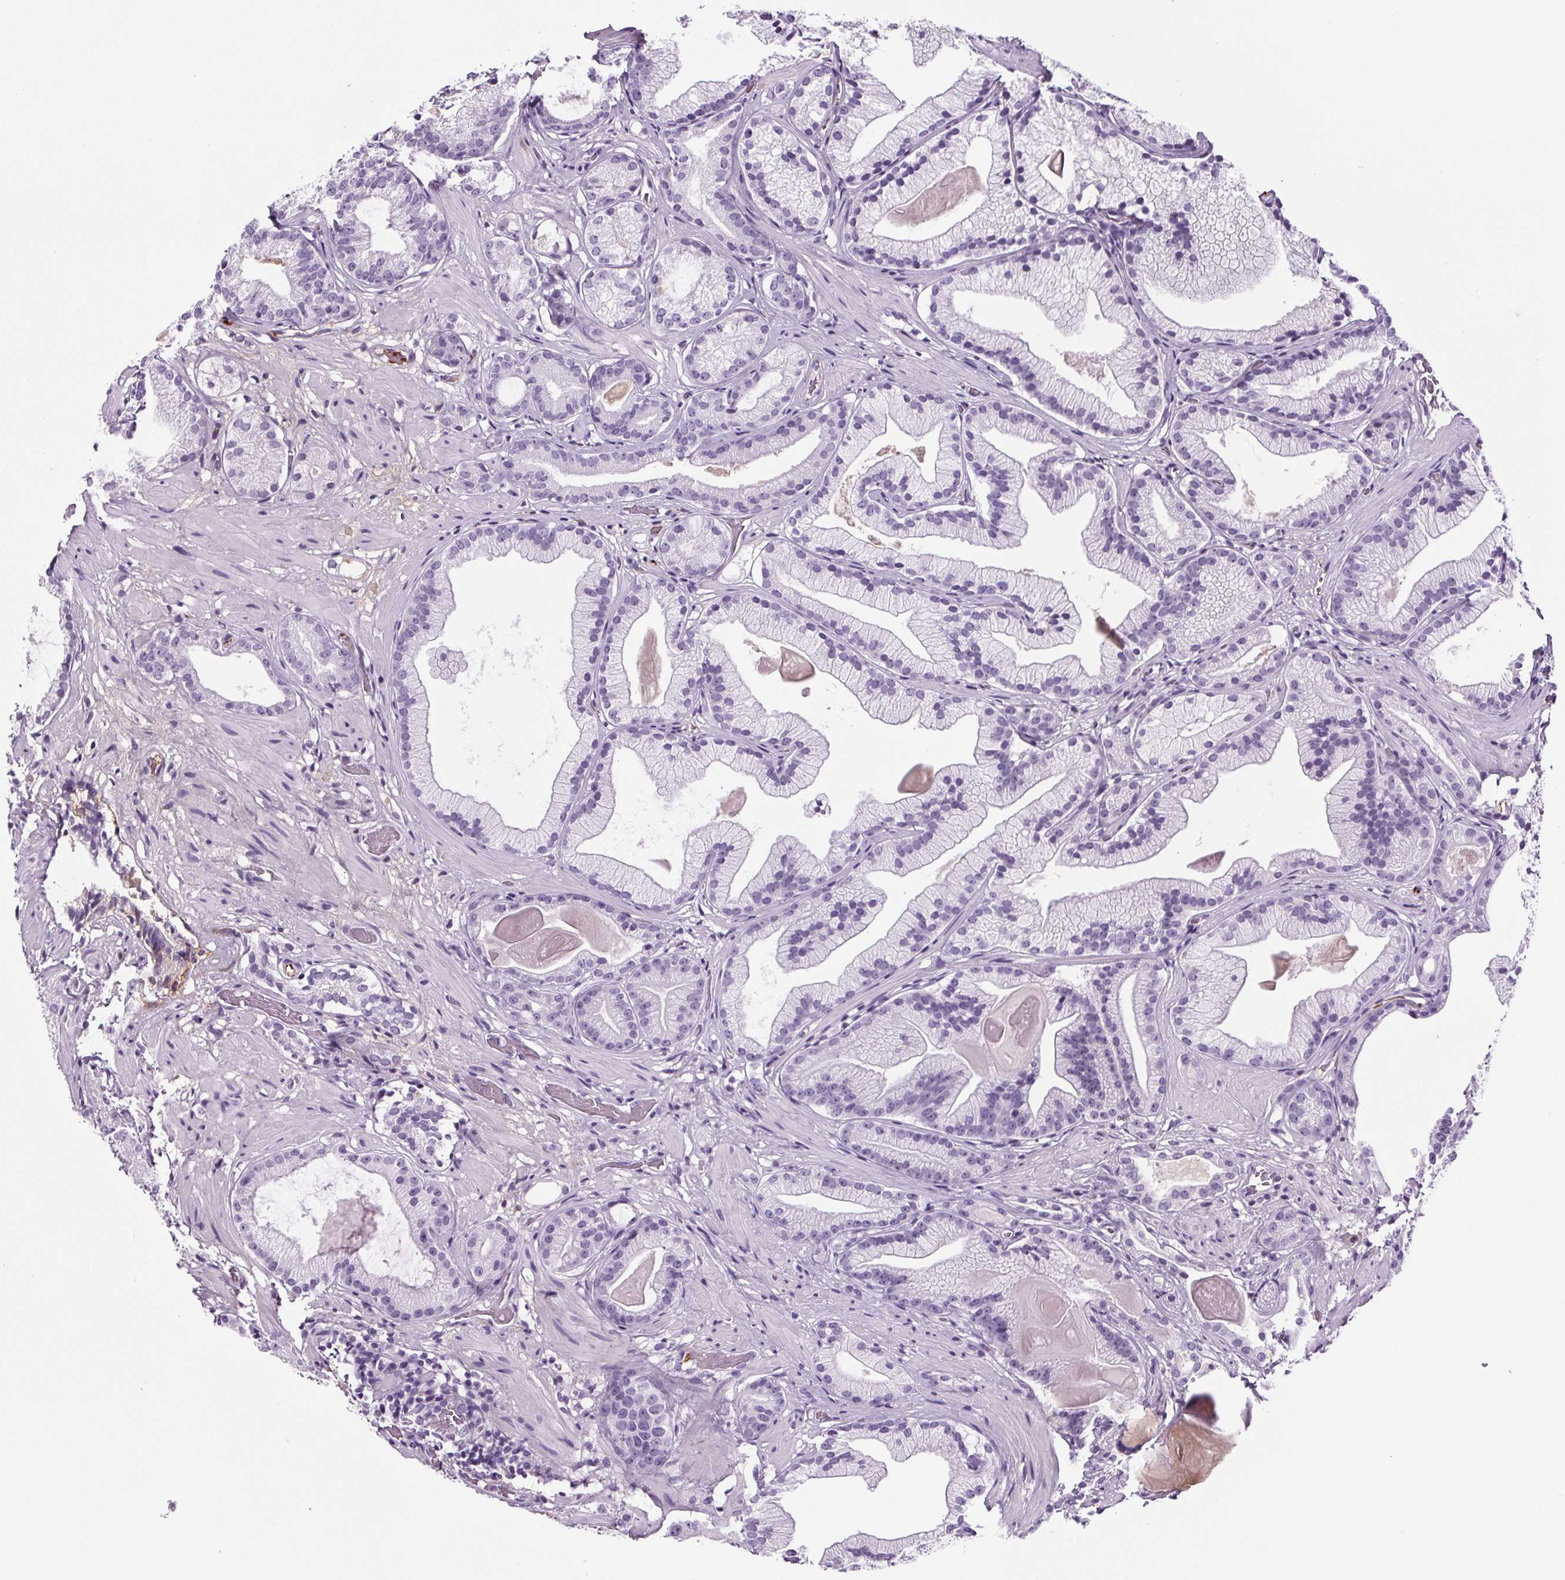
{"staining": {"intensity": "negative", "quantity": "none", "location": "none"}, "tissue": "prostate cancer", "cell_type": "Tumor cells", "image_type": "cancer", "snomed": [{"axis": "morphology", "description": "Adenocarcinoma, Low grade"}, {"axis": "topography", "description": "Prostate"}], "caption": "Immunohistochemistry of human prostate low-grade adenocarcinoma shows no expression in tumor cells.", "gene": "CD5L", "patient": {"sex": "male", "age": 57}}